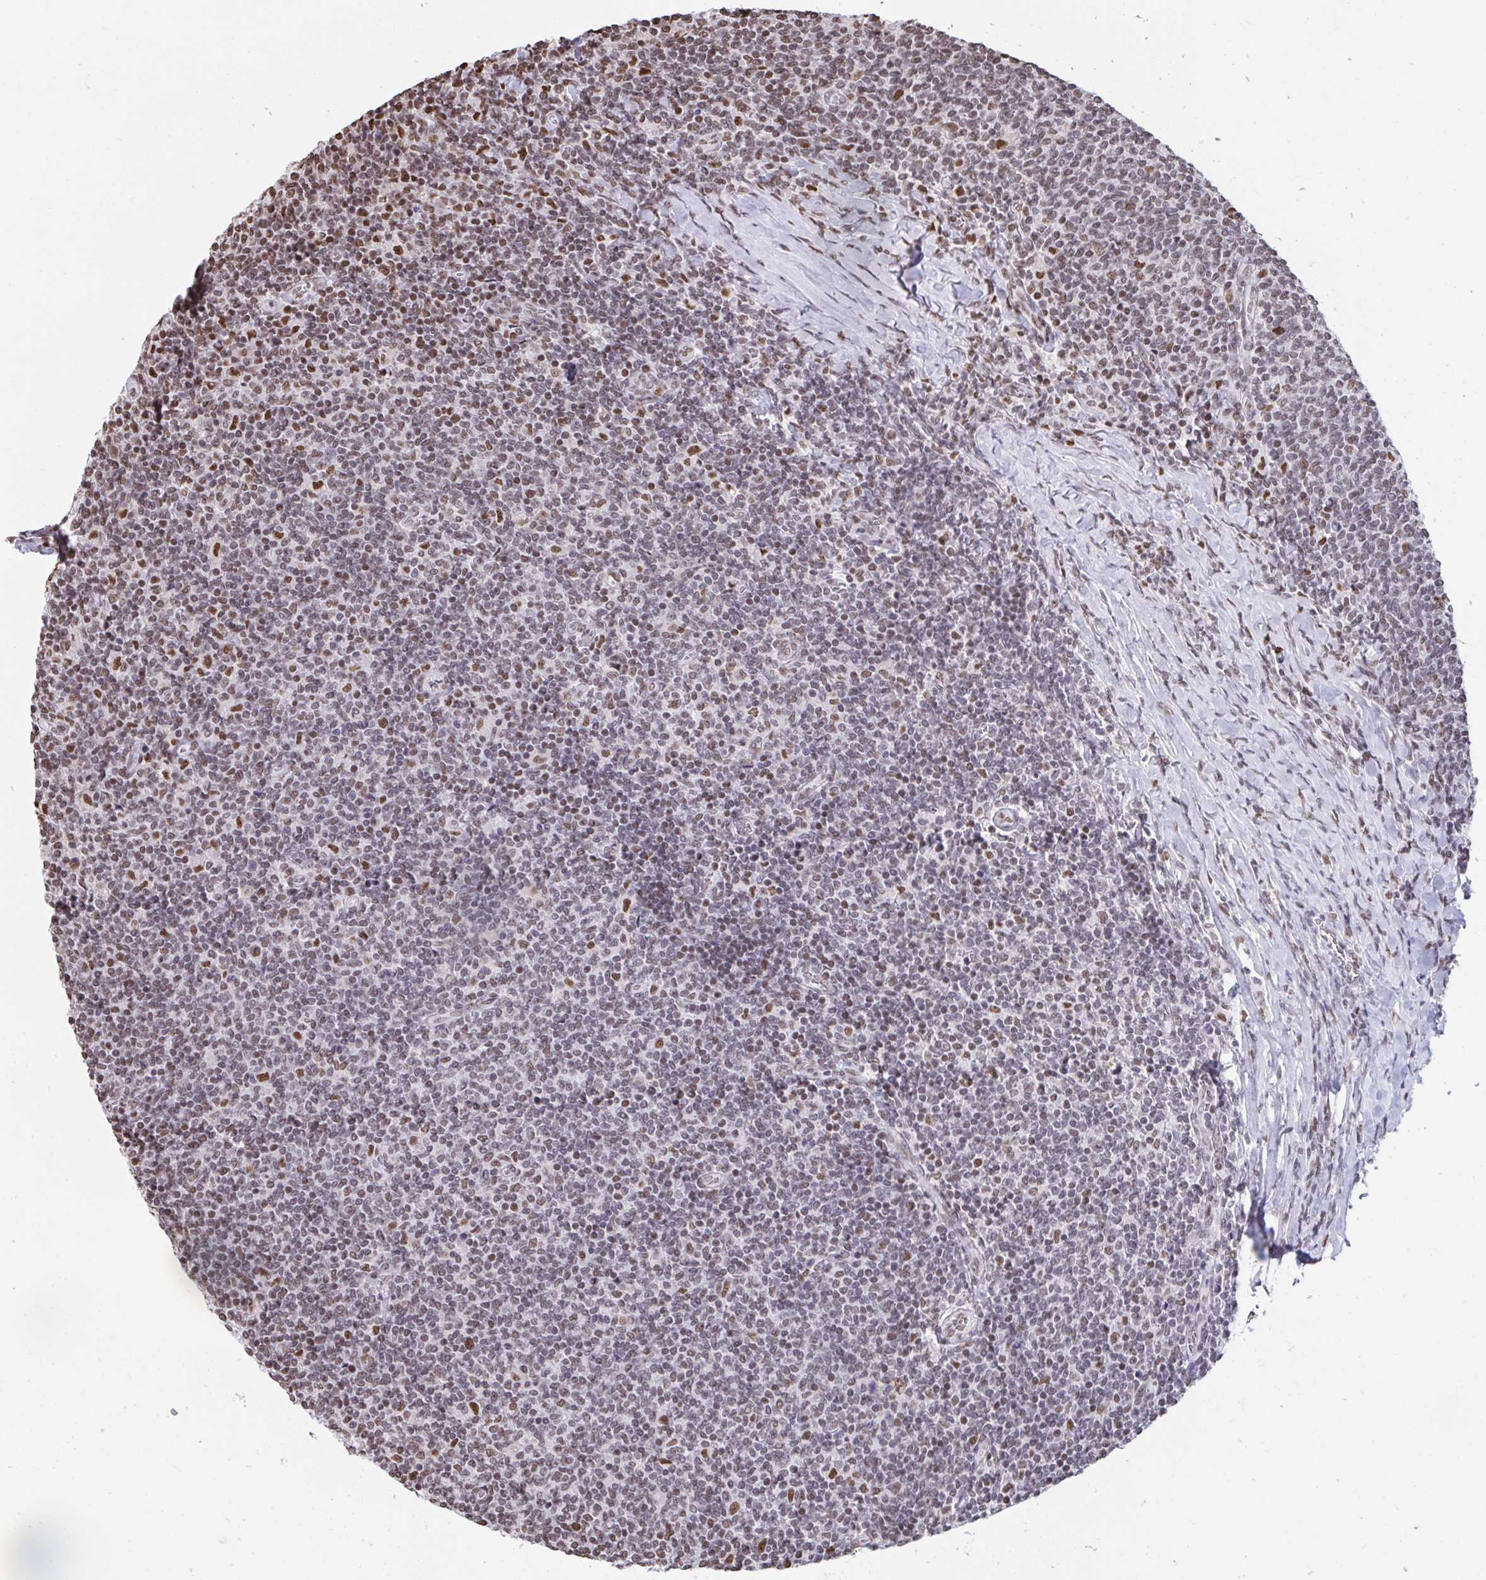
{"staining": {"intensity": "moderate", "quantity": "25%-75%", "location": "nuclear"}, "tissue": "lymphoma", "cell_type": "Tumor cells", "image_type": "cancer", "snomed": [{"axis": "morphology", "description": "Malignant lymphoma, non-Hodgkin's type, Low grade"}, {"axis": "topography", "description": "Lymph node"}], "caption": "Low-grade malignant lymphoma, non-Hodgkin's type was stained to show a protein in brown. There is medium levels of moderate nuclear expression in approximately 25%-75% of tumor cells.", "gene": "HNRNPDL", "patient": {"sex": "male", "age": 52}}